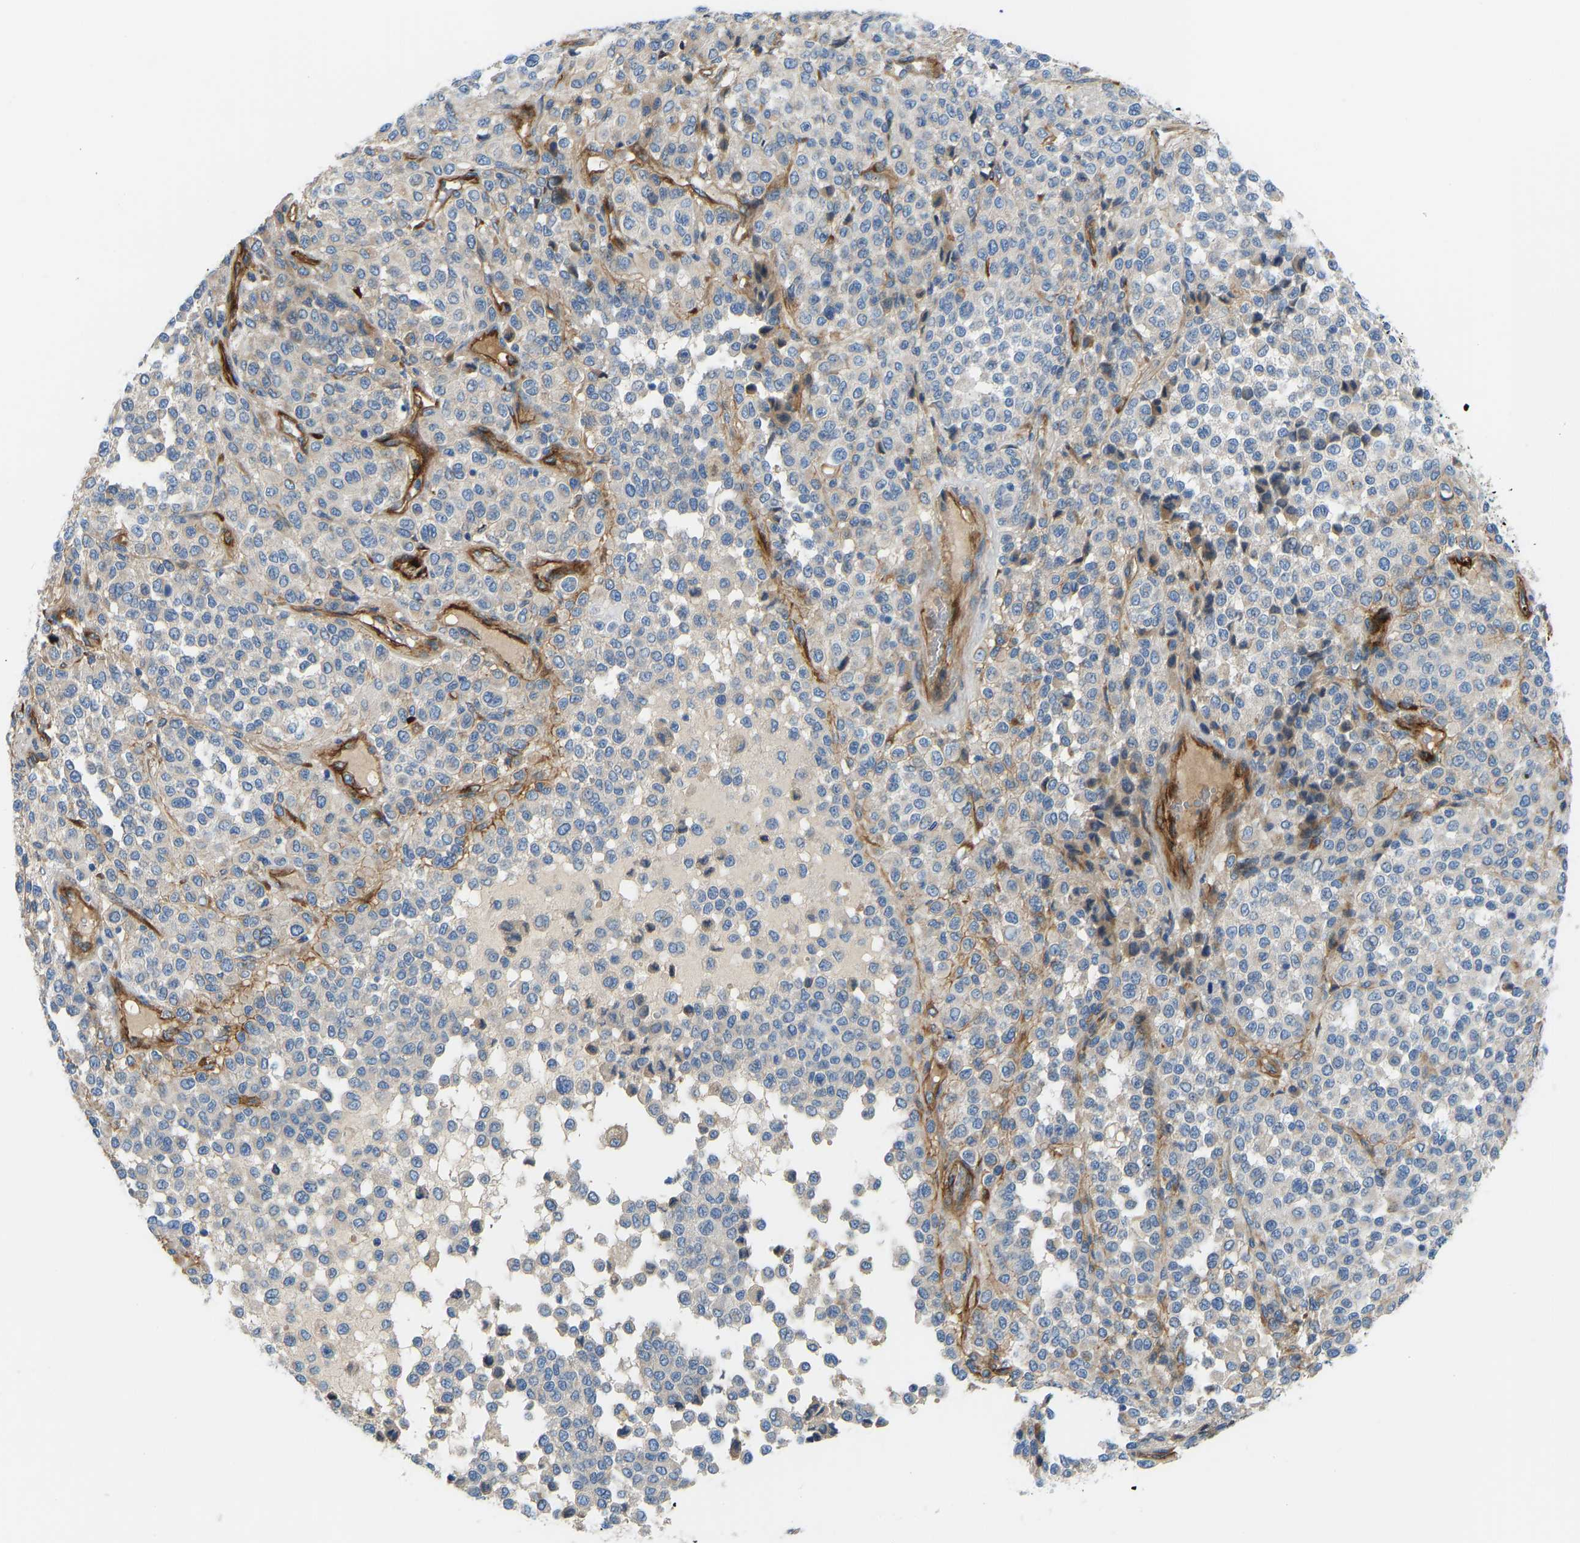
{"staining": {"intensity": "negative", "quantity": "none", "location": "none"}, "tissue": "melanoma", "cell_type": "Tumor cells", "image_type": "cancer", "snomed": [{"axis": "morphology", "description": "Malignant melanoma, Metastatic site"}, {"axis": "topography", "description": "Pancreas"}], "caption": "A high-resolution image shows IHC staining of malignant melanoma (metastatic site), which reveals no significant positivity in tumor cells. (DAB (3,3'-diaminobenzidine) IHC visualized using brightfield microscopy, high magnification).", "gene": "COL15A1", "patient": {"sex": "female", "age": 30}}